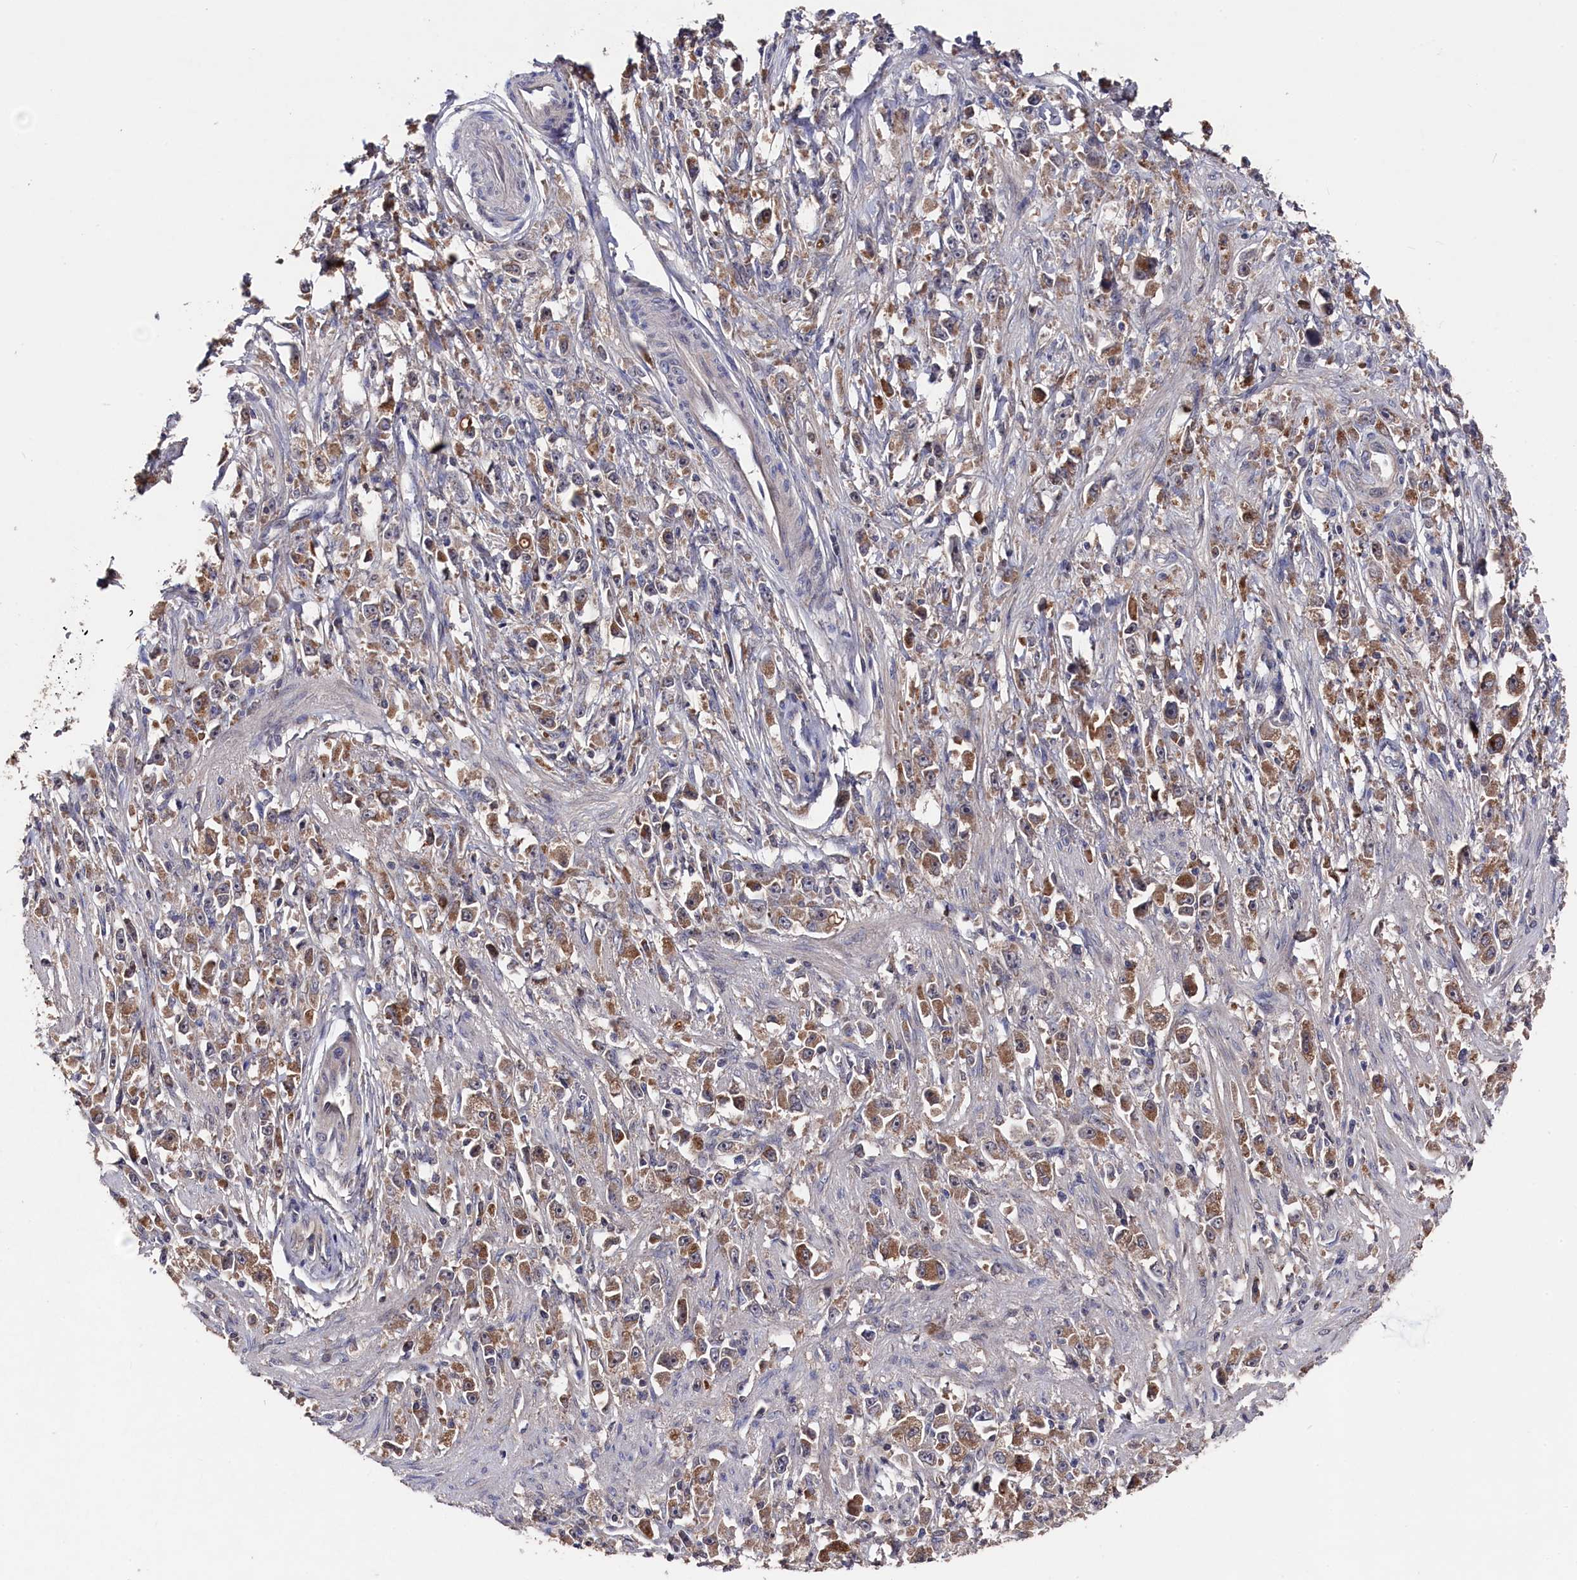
{"staining": {"intensity": "moderate", "quantity": ">75%", "location": "cytoplasmic/membranous"}, "tissue": "stomach cancer", "cell_type": "Tumor cells", "image_type": "cancer", "snomed": [{"axis": "morphology", "description": "Adenocarcinoma, NOS"}, {"axis": "topography", "description": "Stomach"}], "caption": "Adenocarcinoma (stomach) was stained to show a protein in brown. There is medium levels of moderate cytoplasmic/membranous positivity in approximately >75% of tumor cells.", "gene": "TMC5", "patient": {"sex": "female", "age": 59}}